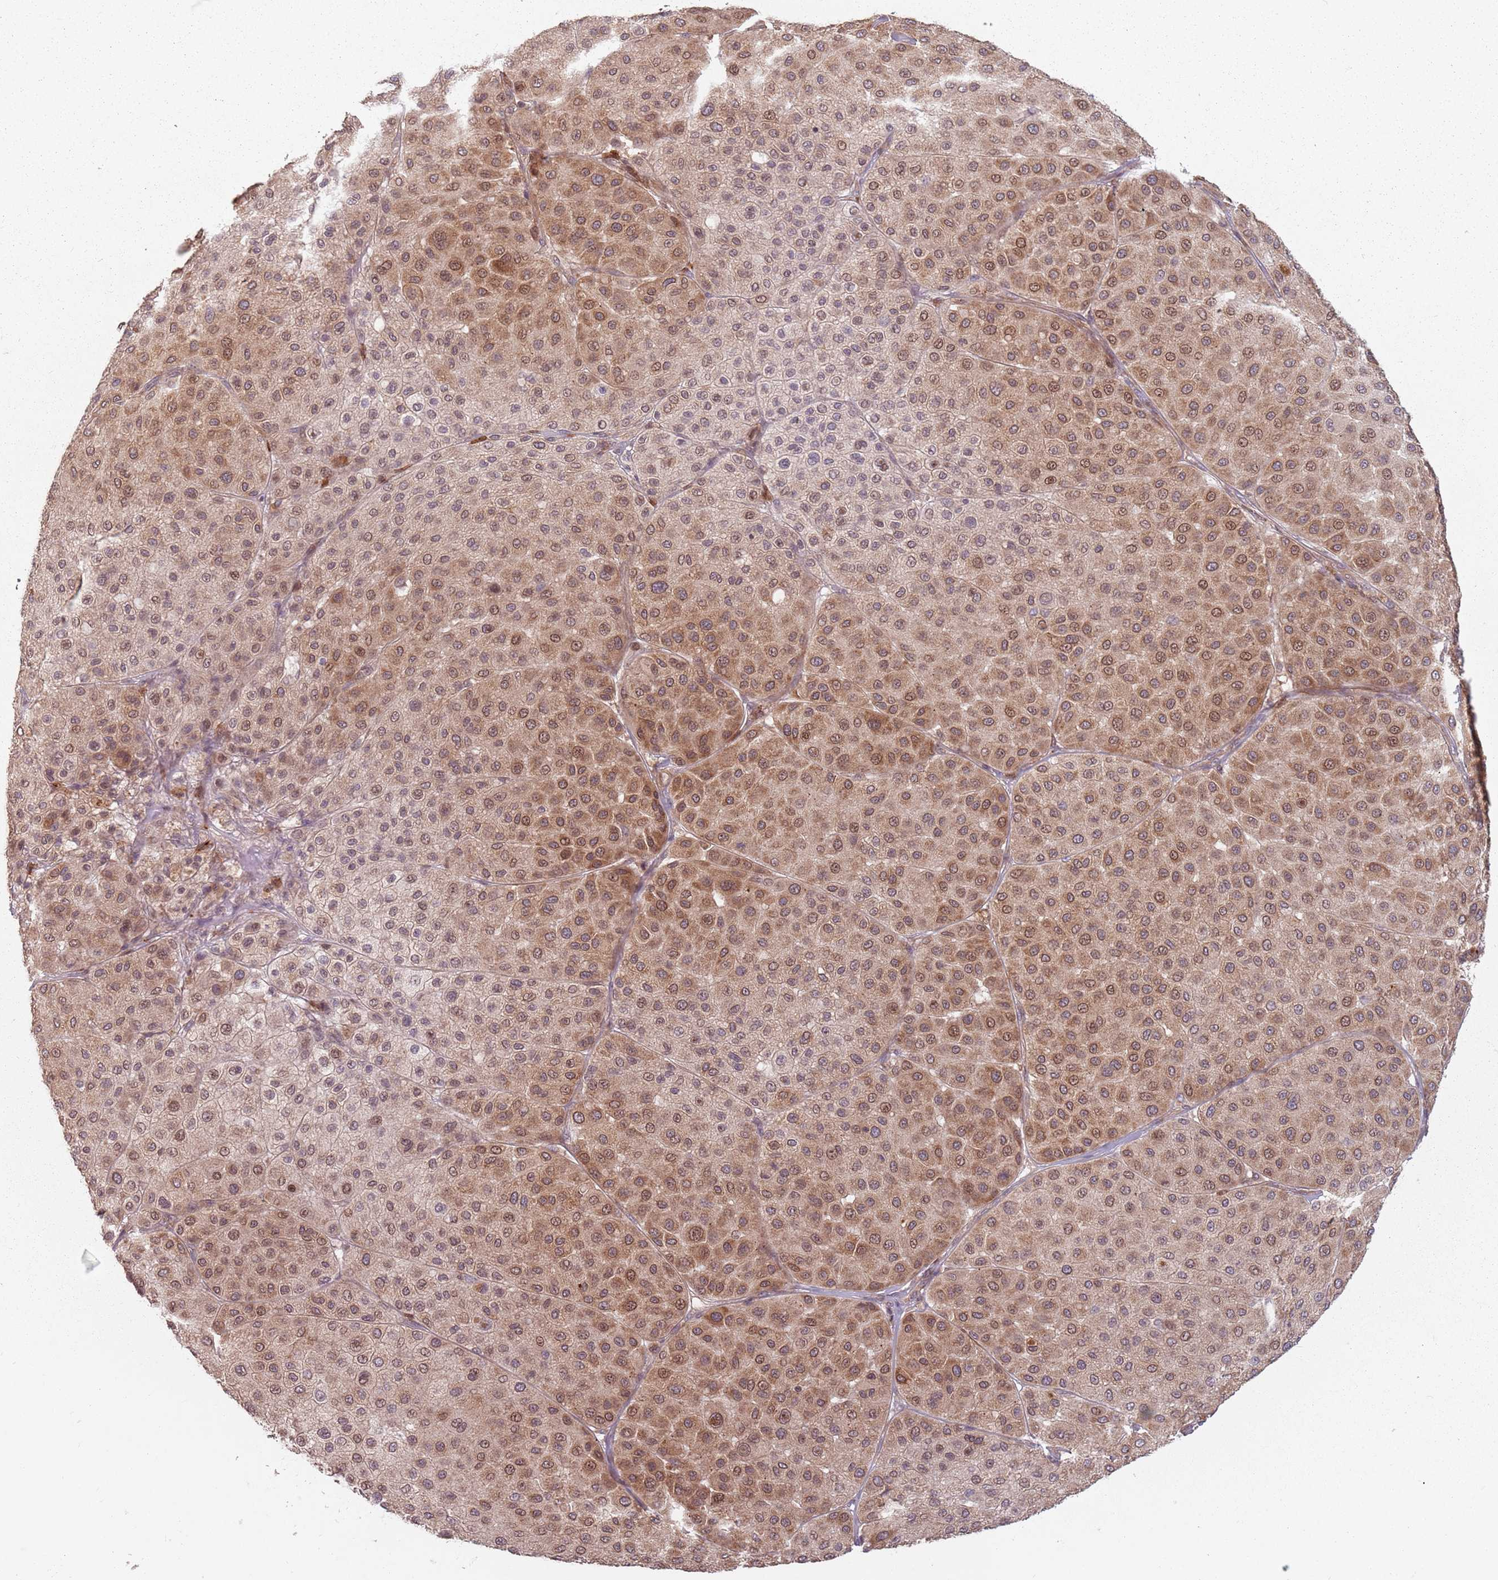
{"staining": {"intensity": "moderate", "quantity": ">75%", "location": "cytoplasmic/membranous,nuclear"}, "tissue": "melanoma", "cell_type": "Tumor cells", "image_type": "cancer", "snomed": [{"axis": "morphology", "description": "Malignant melanoma, Metastatic site"}, {"axis": "topography", "description": "Smooth muscle"}], "caption": "Melanoma stained with a brown dye displays moderate cytoplasmic/membranous and nuclear positive expression in about >75% of tumor cells.", "gene": "GPR180", "patient": {"sex": "male", "age": 41}}